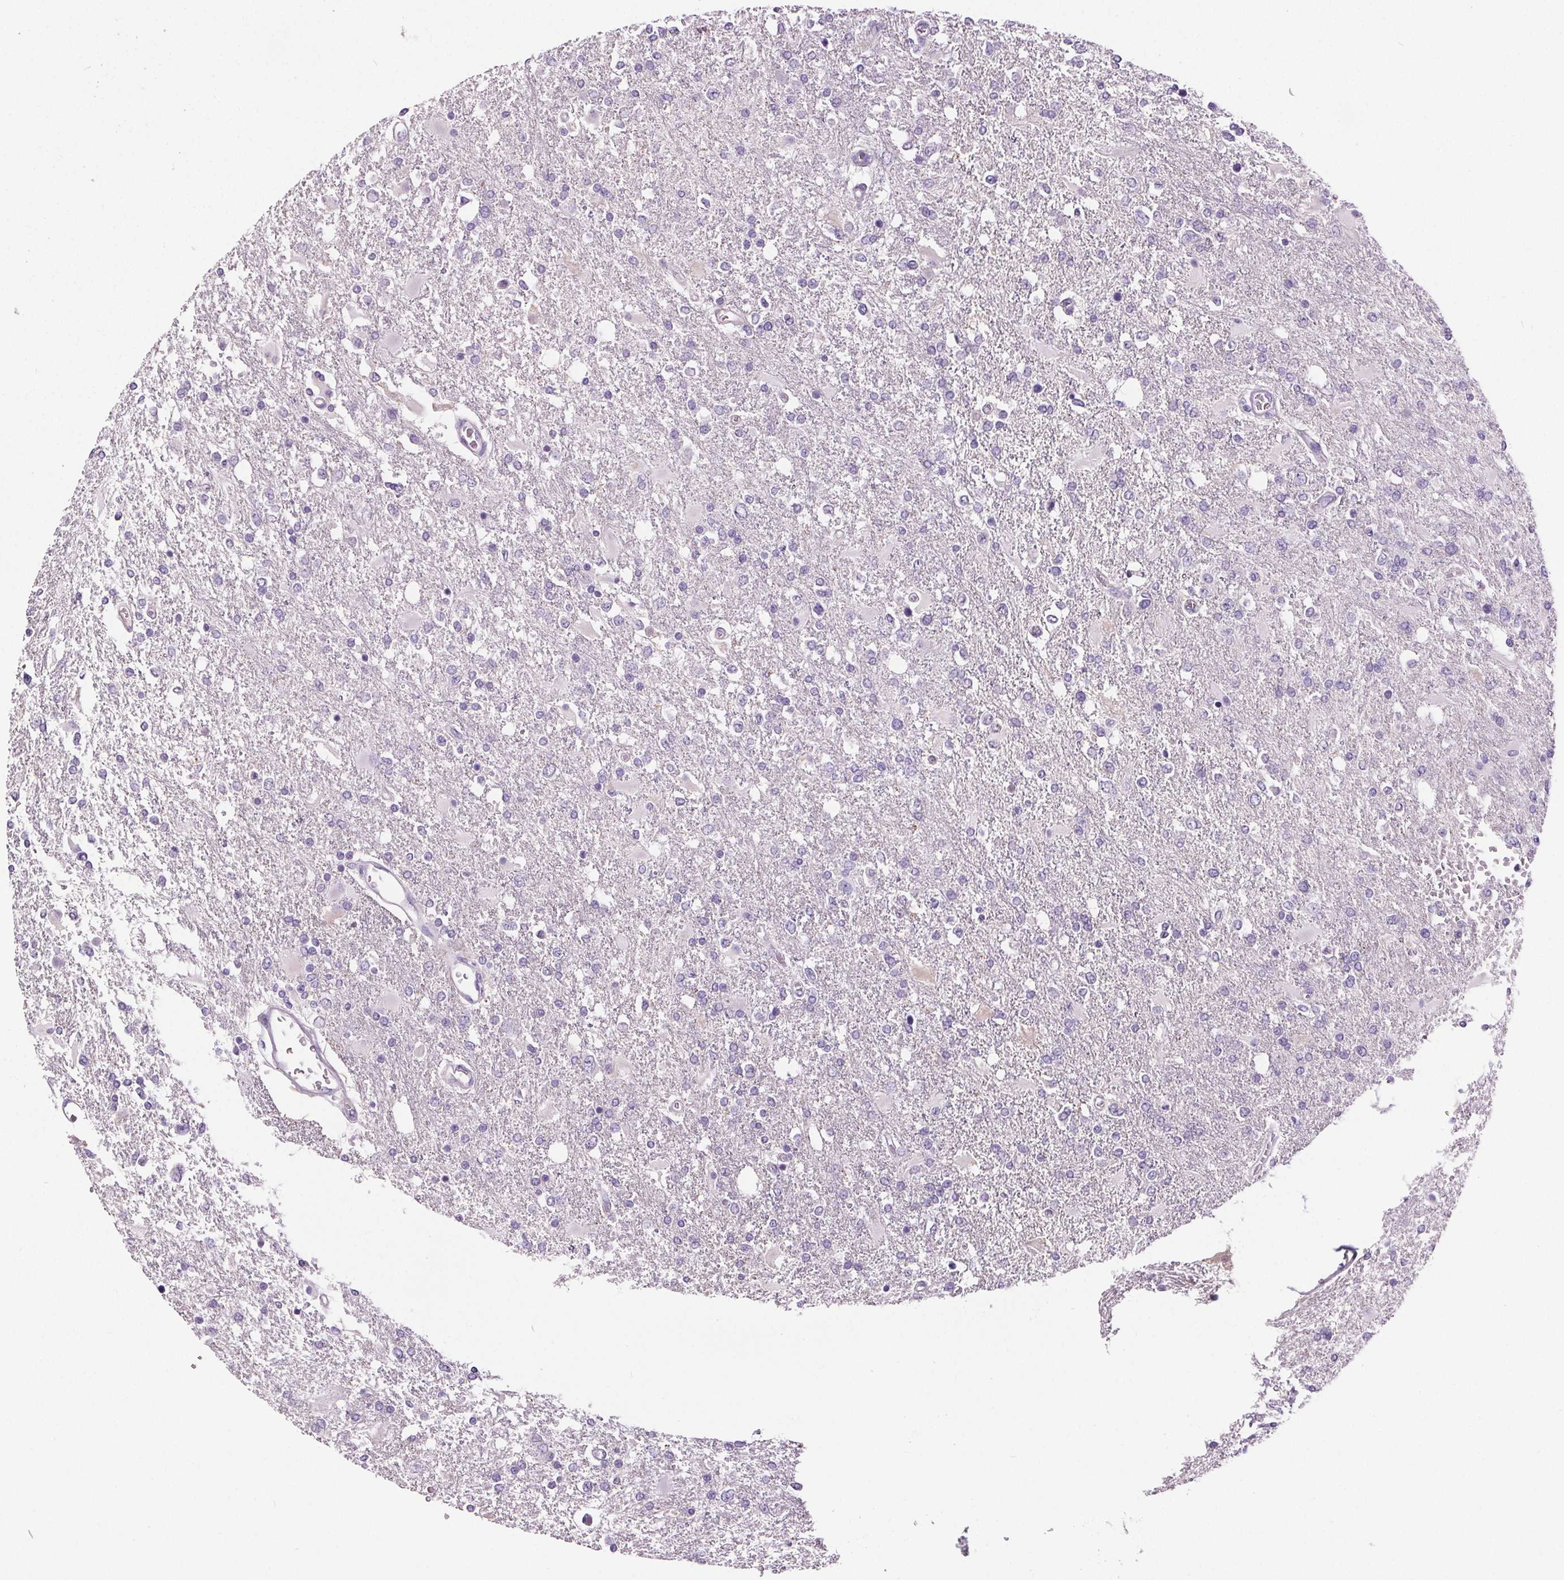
{"staining": {"intensity": "negative", "quantity": "none", "location": "none"}, "tissue": "glioma", "cell_type": "Tumor cells", "image_type": "cancer", "snomed": [{"axis": "morphology", "description": "Glioma, malignant, High grade"}, {"axis": "topography", "description": "Cerebral cortex"}], "caption": "DAB immunohistochemical staining of glioma reveals no significant positivity in tumor cells.", "gene": "CD5L", "patient": {"sex": "male", "age": 79}}